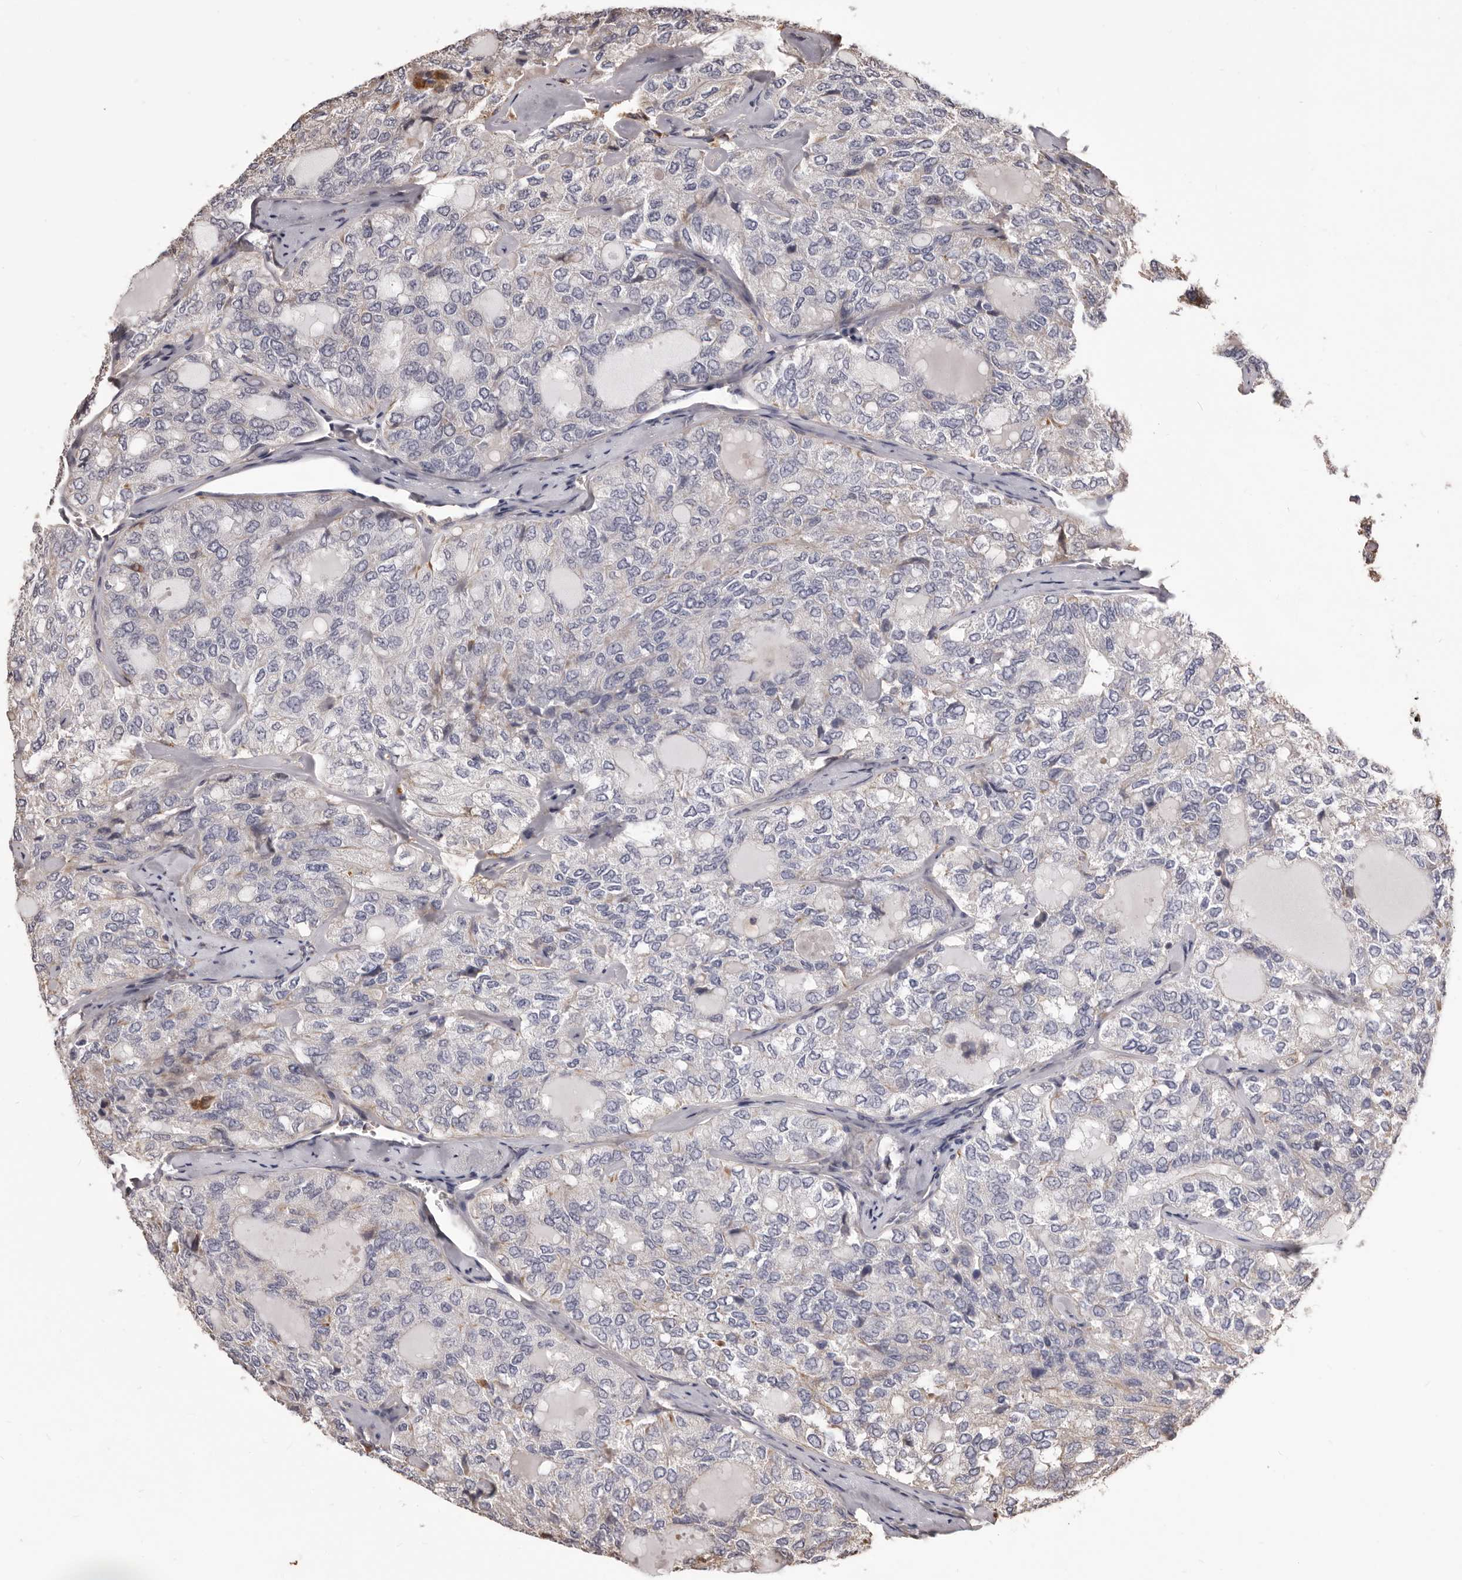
{"staining": {"intensity": "negative", "quantity": "none", "location": "none"}, "tissue": "thyroid cancer", "cell_type": "Tumor cells", "image_type": "cancer", "snomed": [{"axis": "morphology", "description": "Follicular adenoma carcinoma, NOS"}, {"axis": "topography", "description": "Thyroid gland"}], "caption": "Immunohistochemical staining of thyroid cancer reveals no significant positivity in tumor cells.", "gene": "ALPK1", "patient": {"sex": "male", "age": 75}}